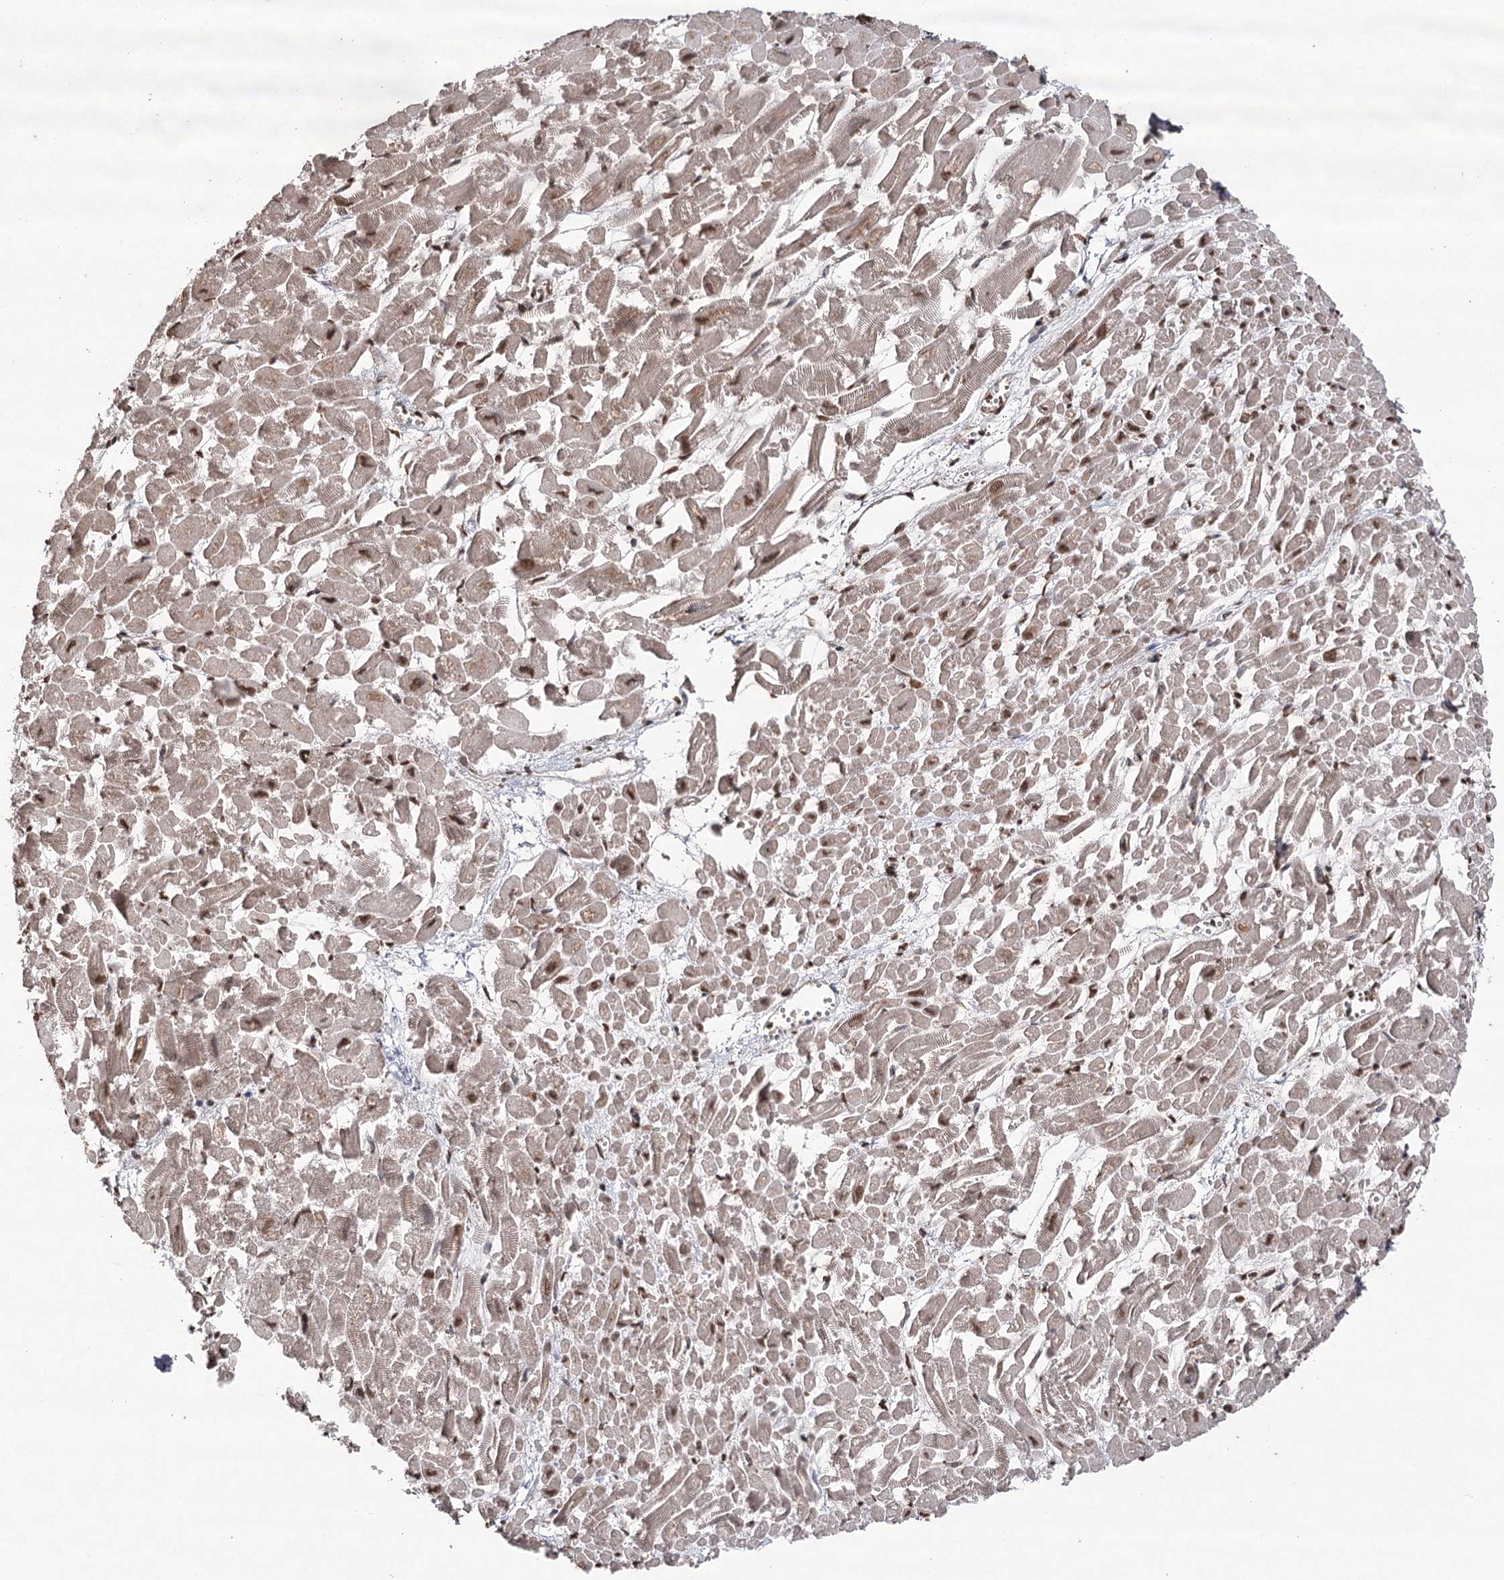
{"staining": {"intensity": "moderate", "quantity": ">75%", "location": "cytoplasmic/membranous,nuclear"}, "tissue": "heart muscle", "cell_type": "Cardiomyocytes", "image_type": "normal", "snomed": [{"axis": "morphology", "description": "Normal tissue, NOS"}, {"axis": "topography", "description": "Heart"}], "caption": "The image exhibits a brown stain indicating the presence of a protein in the cytoplasmic/membranous,nuclear of cardiomyocytes in heart muscle. (IHC, brightfield microscopy, high magnification).", "gene": "ATG14", "patient": {"sex": "male", "age": 54}}